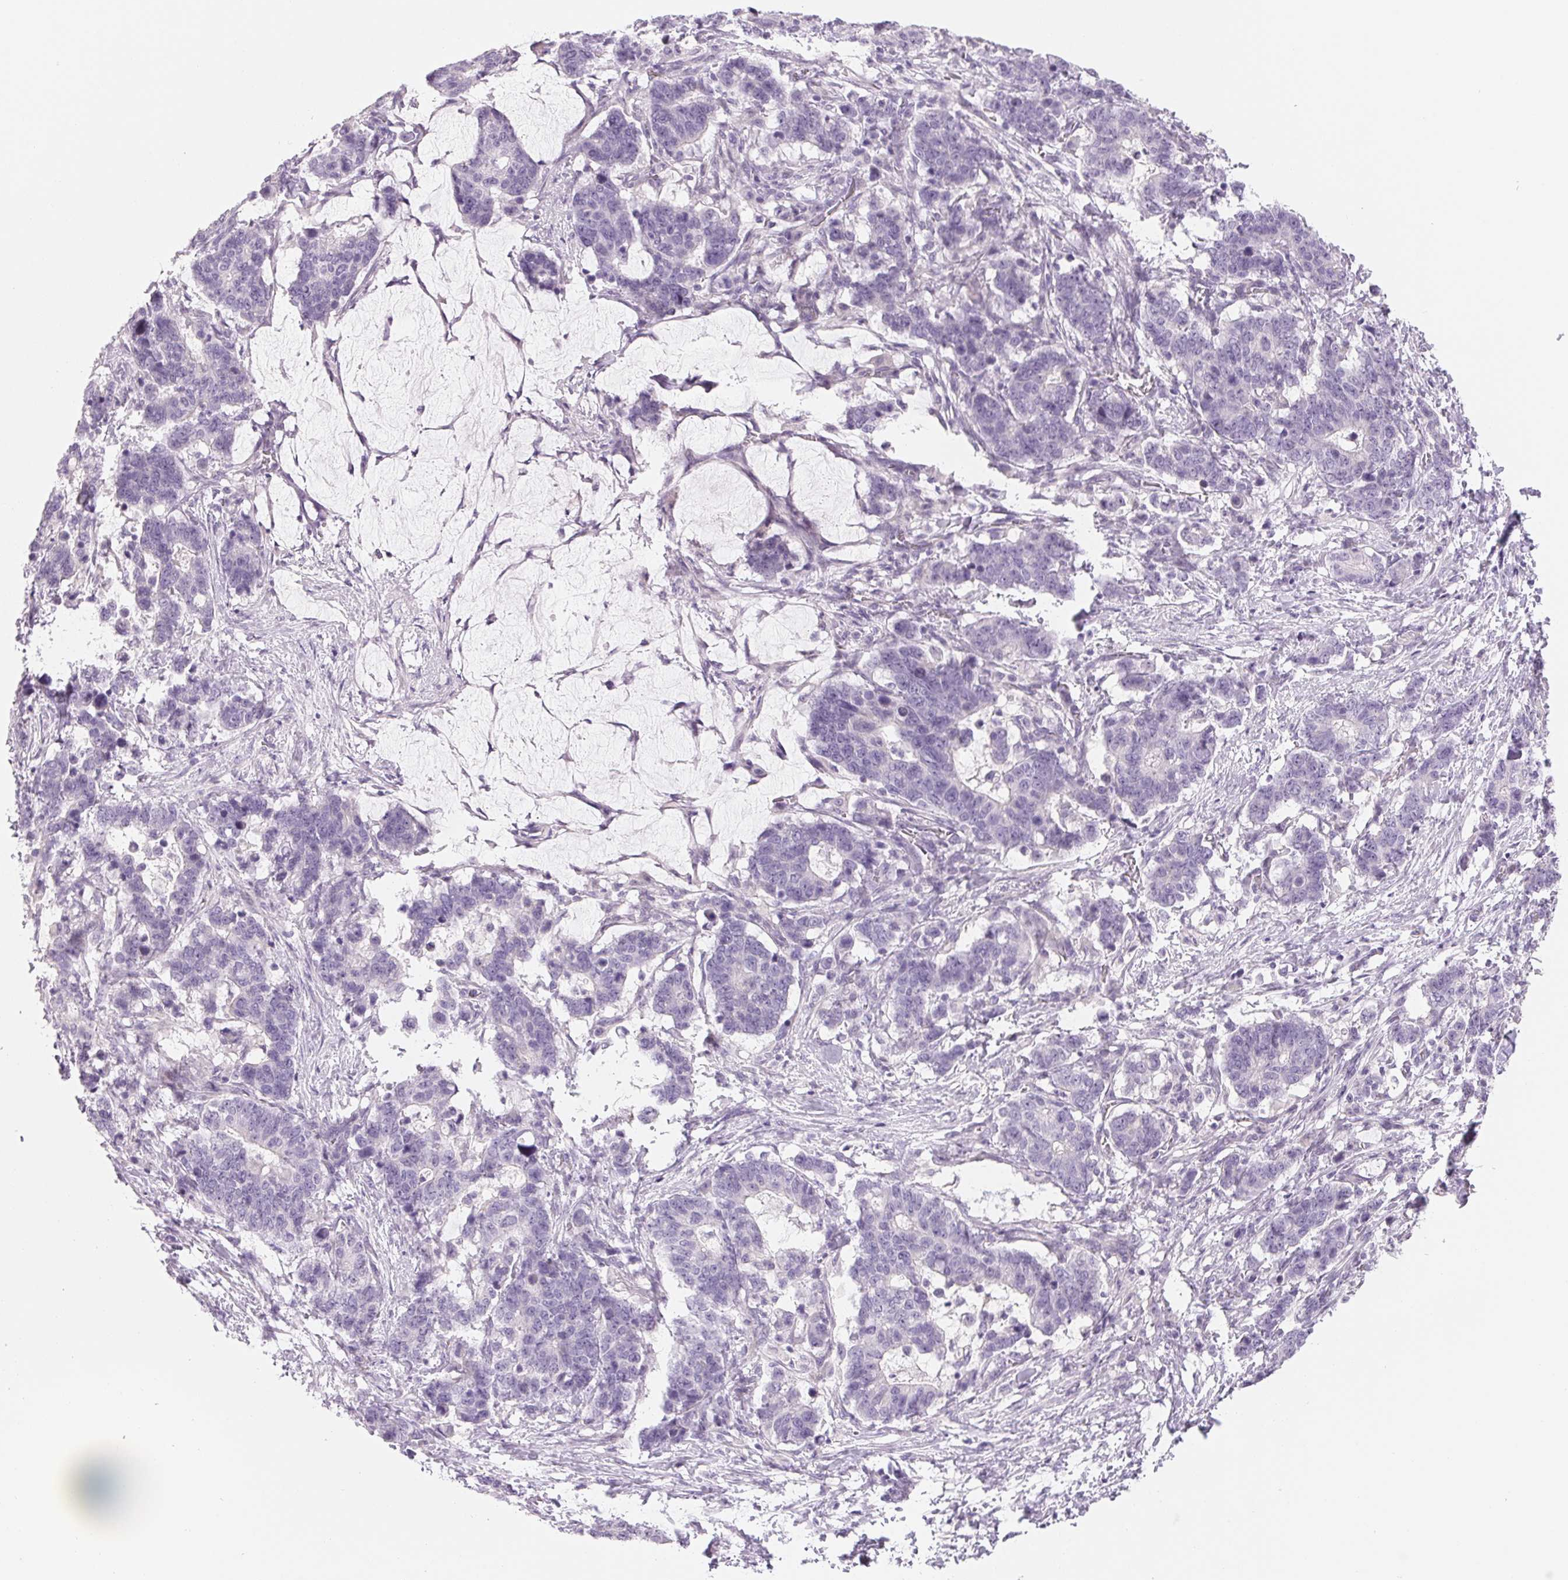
{"staining": {"intensity": "negative", "quantity": "none", "location": "none"}, "tissue": "stomach cancer", "cell_type": "Tumor cells", "image_type": "cancer", "snomed": [{"axis": "morphology", "description": "Normal tissue, NOS"}, {"axis": "morphology", "description": "Adenocarcinoma, NOS"}, {"axis": "topography", "description": "Stomach"}], "caption": "IHC image of human adenocarcinoma (stomach) stained for a protein (brown), which shows no staining in tumor cells.", "gene": "CCDC168", "patient": {"sex": "female", "age": 64}}